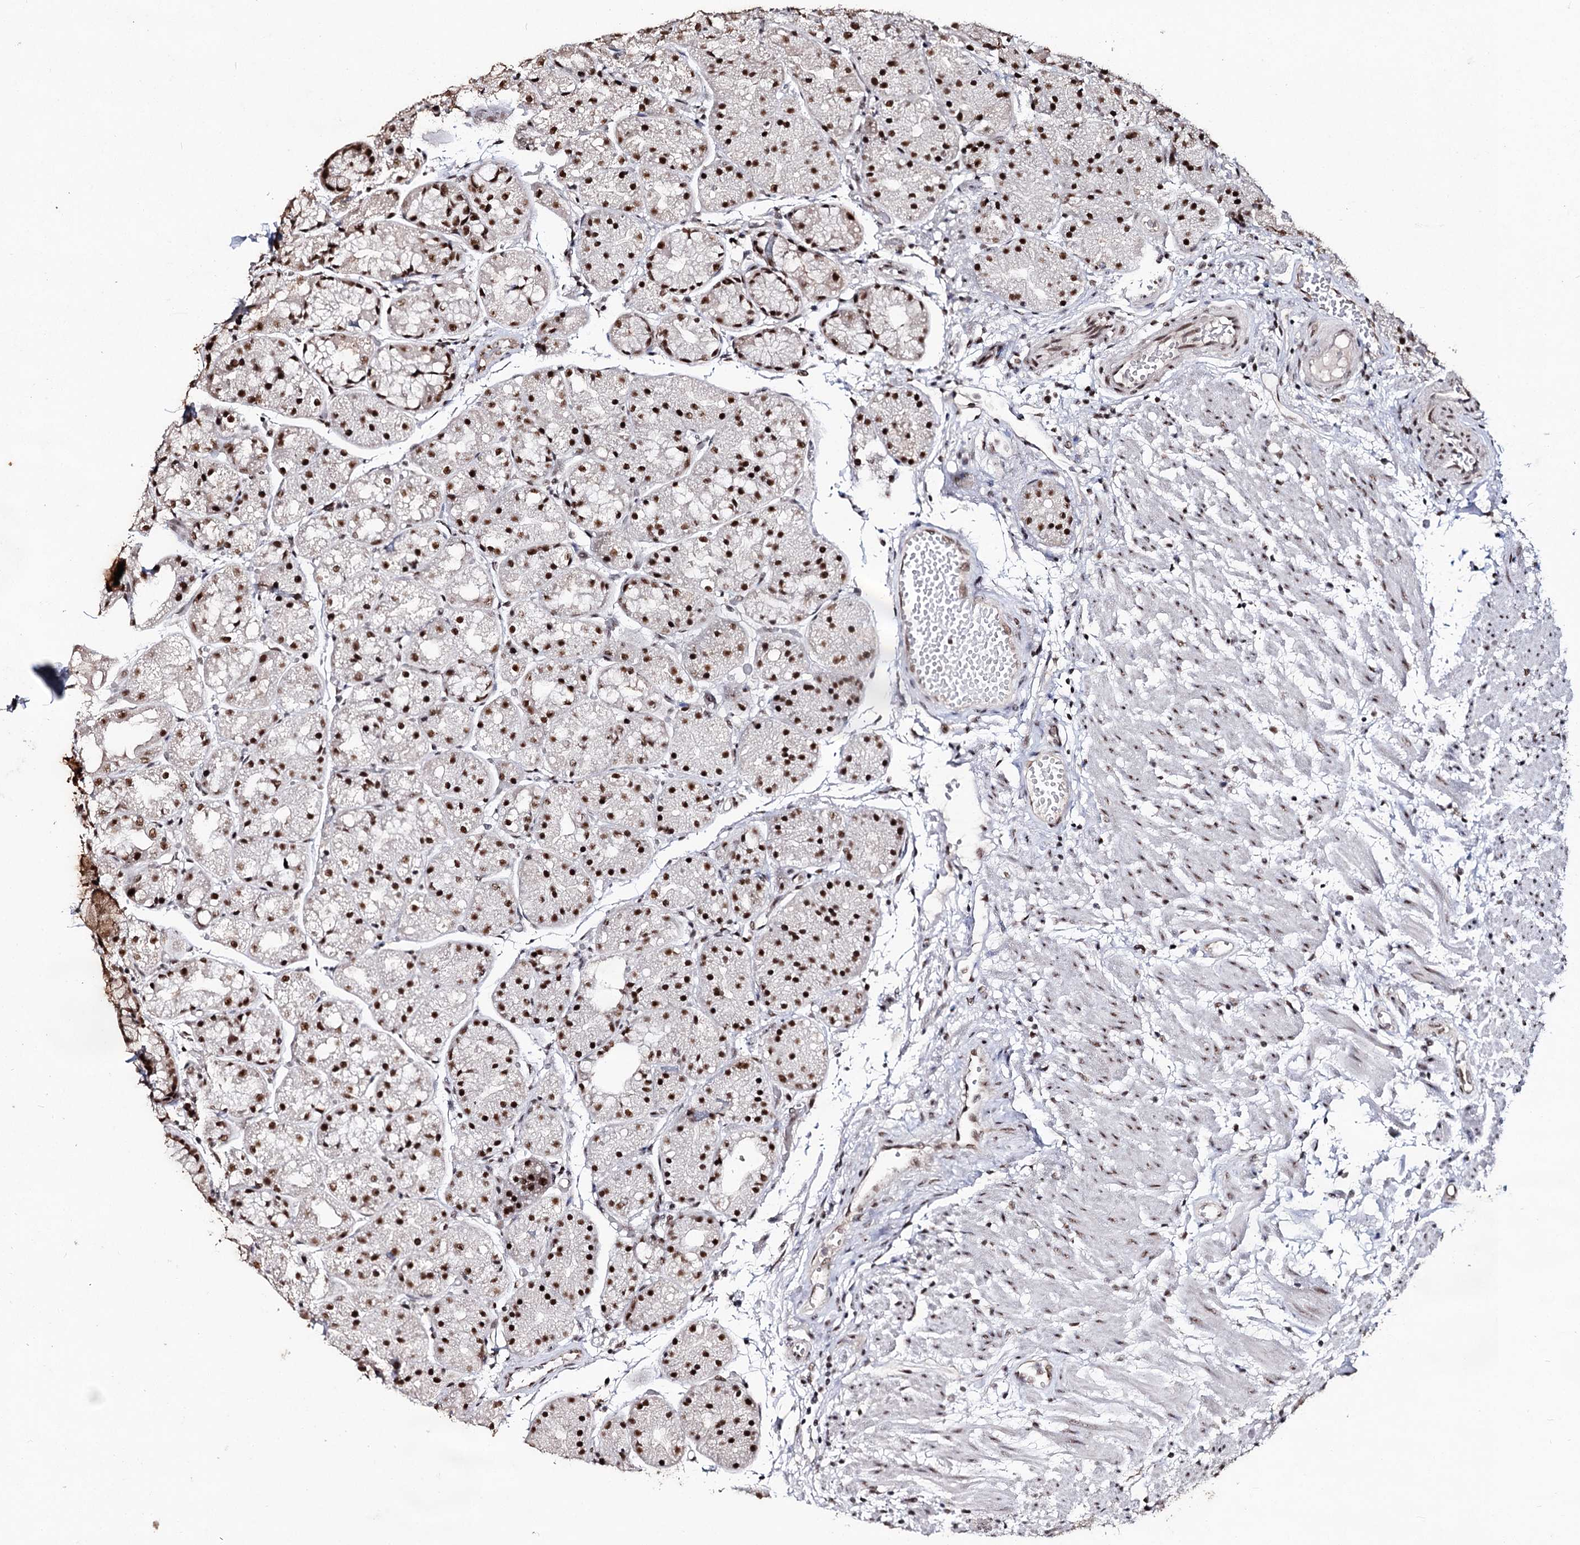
{"staining": {"intensity": "moderate", "quantity": ">75%", "location": "nuclear"}, "tissue": "stomach", "cell_type": "Glandular cells", "image_type": "normal", "snomed": [{"axis": "morphology", "description": "Normal tissue, NOS"}, {"axis": "topography", "description": "Stomach, upper"}], "caption": "Moderate nuclear expression is seen in about >75% of glandular cells in unremarkable stomach. (brown staining indicates protein expression, while blue staining denotes nuclei).", "gene": "U2SURP", "patient": {"sex": "male", "age": 72}}